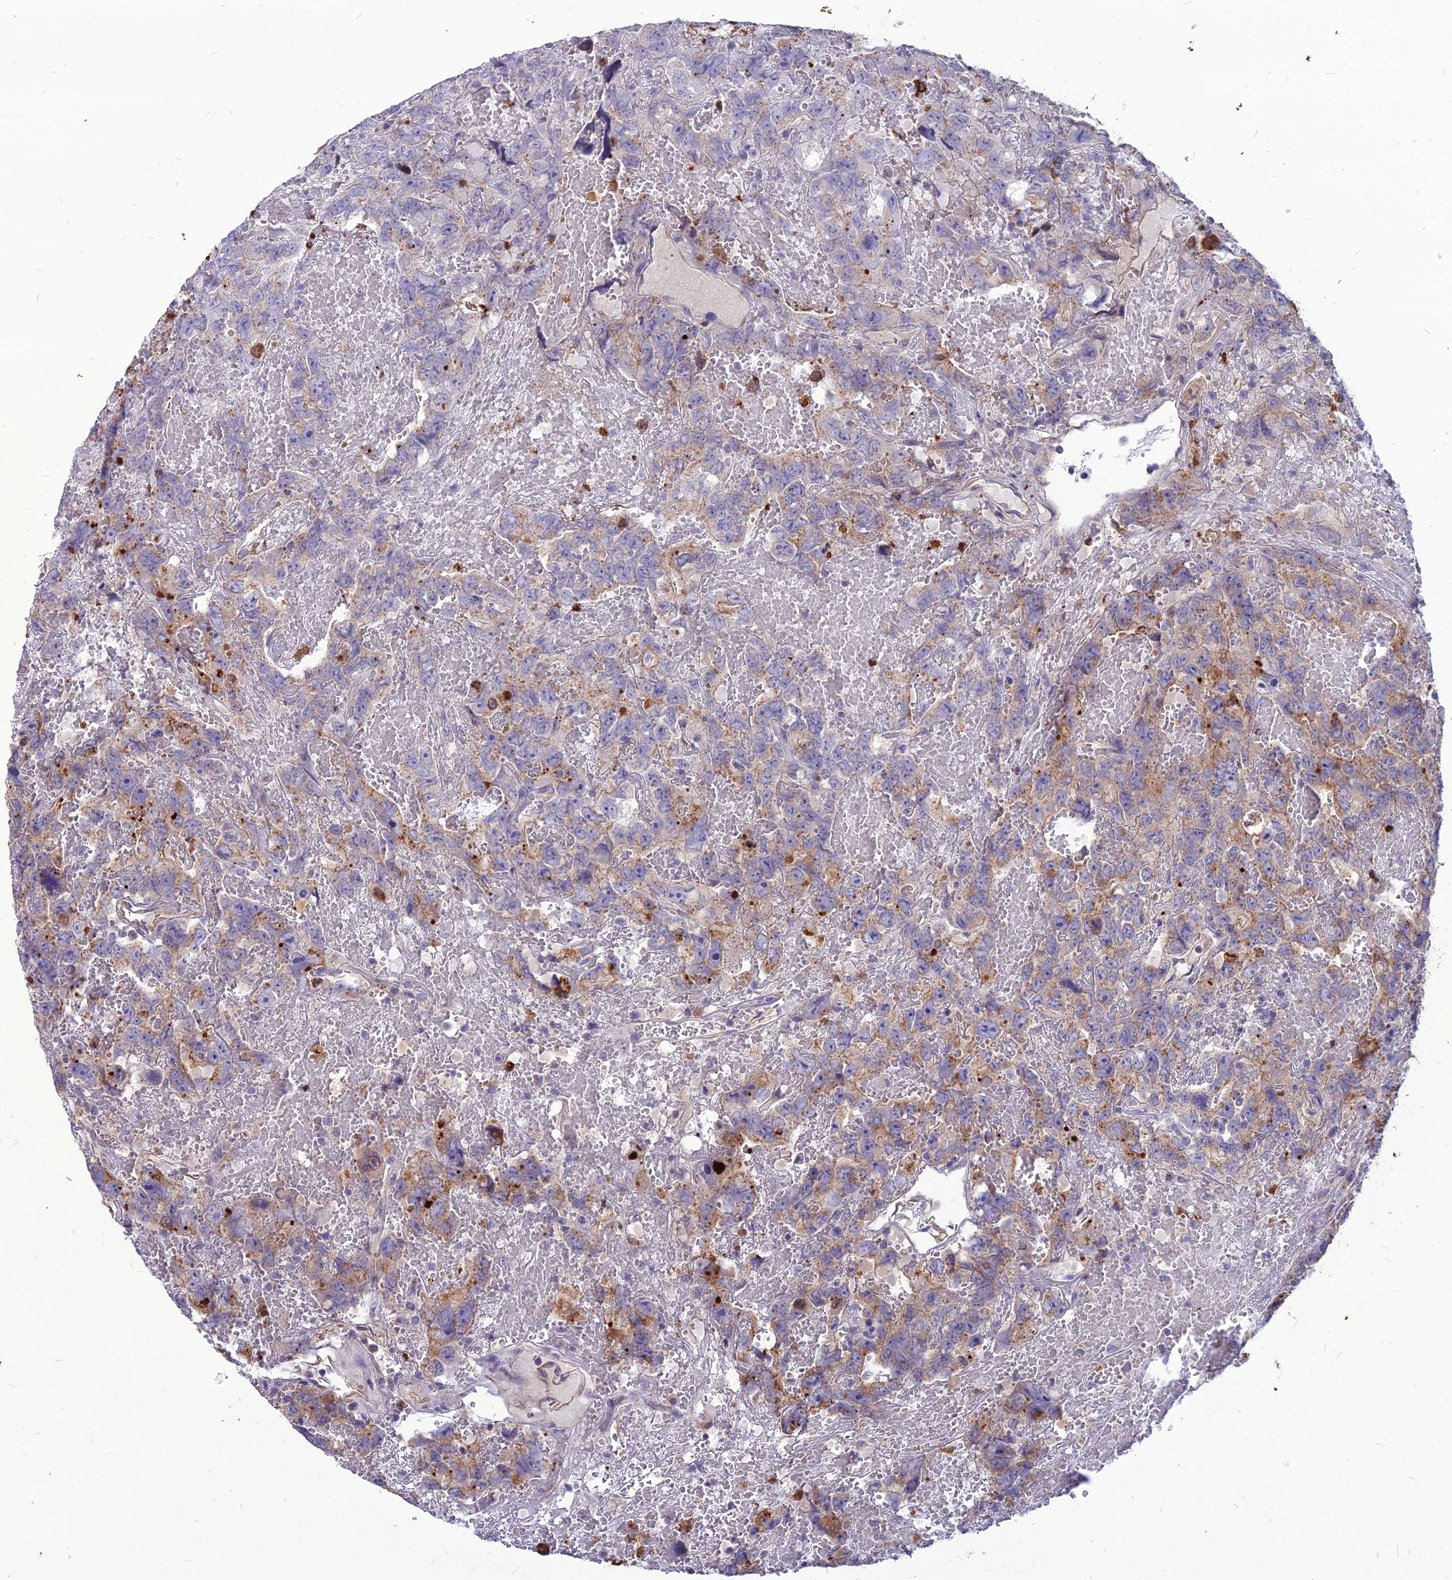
{"staining": {"intensity": "weak", "quantity": "25%-75%", "location": "cytoplasmic/membranous"}, "tissue": "testis cancer", "cell_type": "Tumor cells", "image_type": "cancer", "snomed": [{"axis": "morphology", "description": "Carcinoma, Embryonal, NOS"}, {"axis": "topography", "description": "Testis"}], "caption": "The image exhibits immunohistochemical staining of testis cancer (embryonal carcinoma). There is weak cytoplasmic/membranous expression is seen in about 25%-75% of tumor cells.", "gene": "PCED1B", "patient": {"sex": "male", "age": 45}}